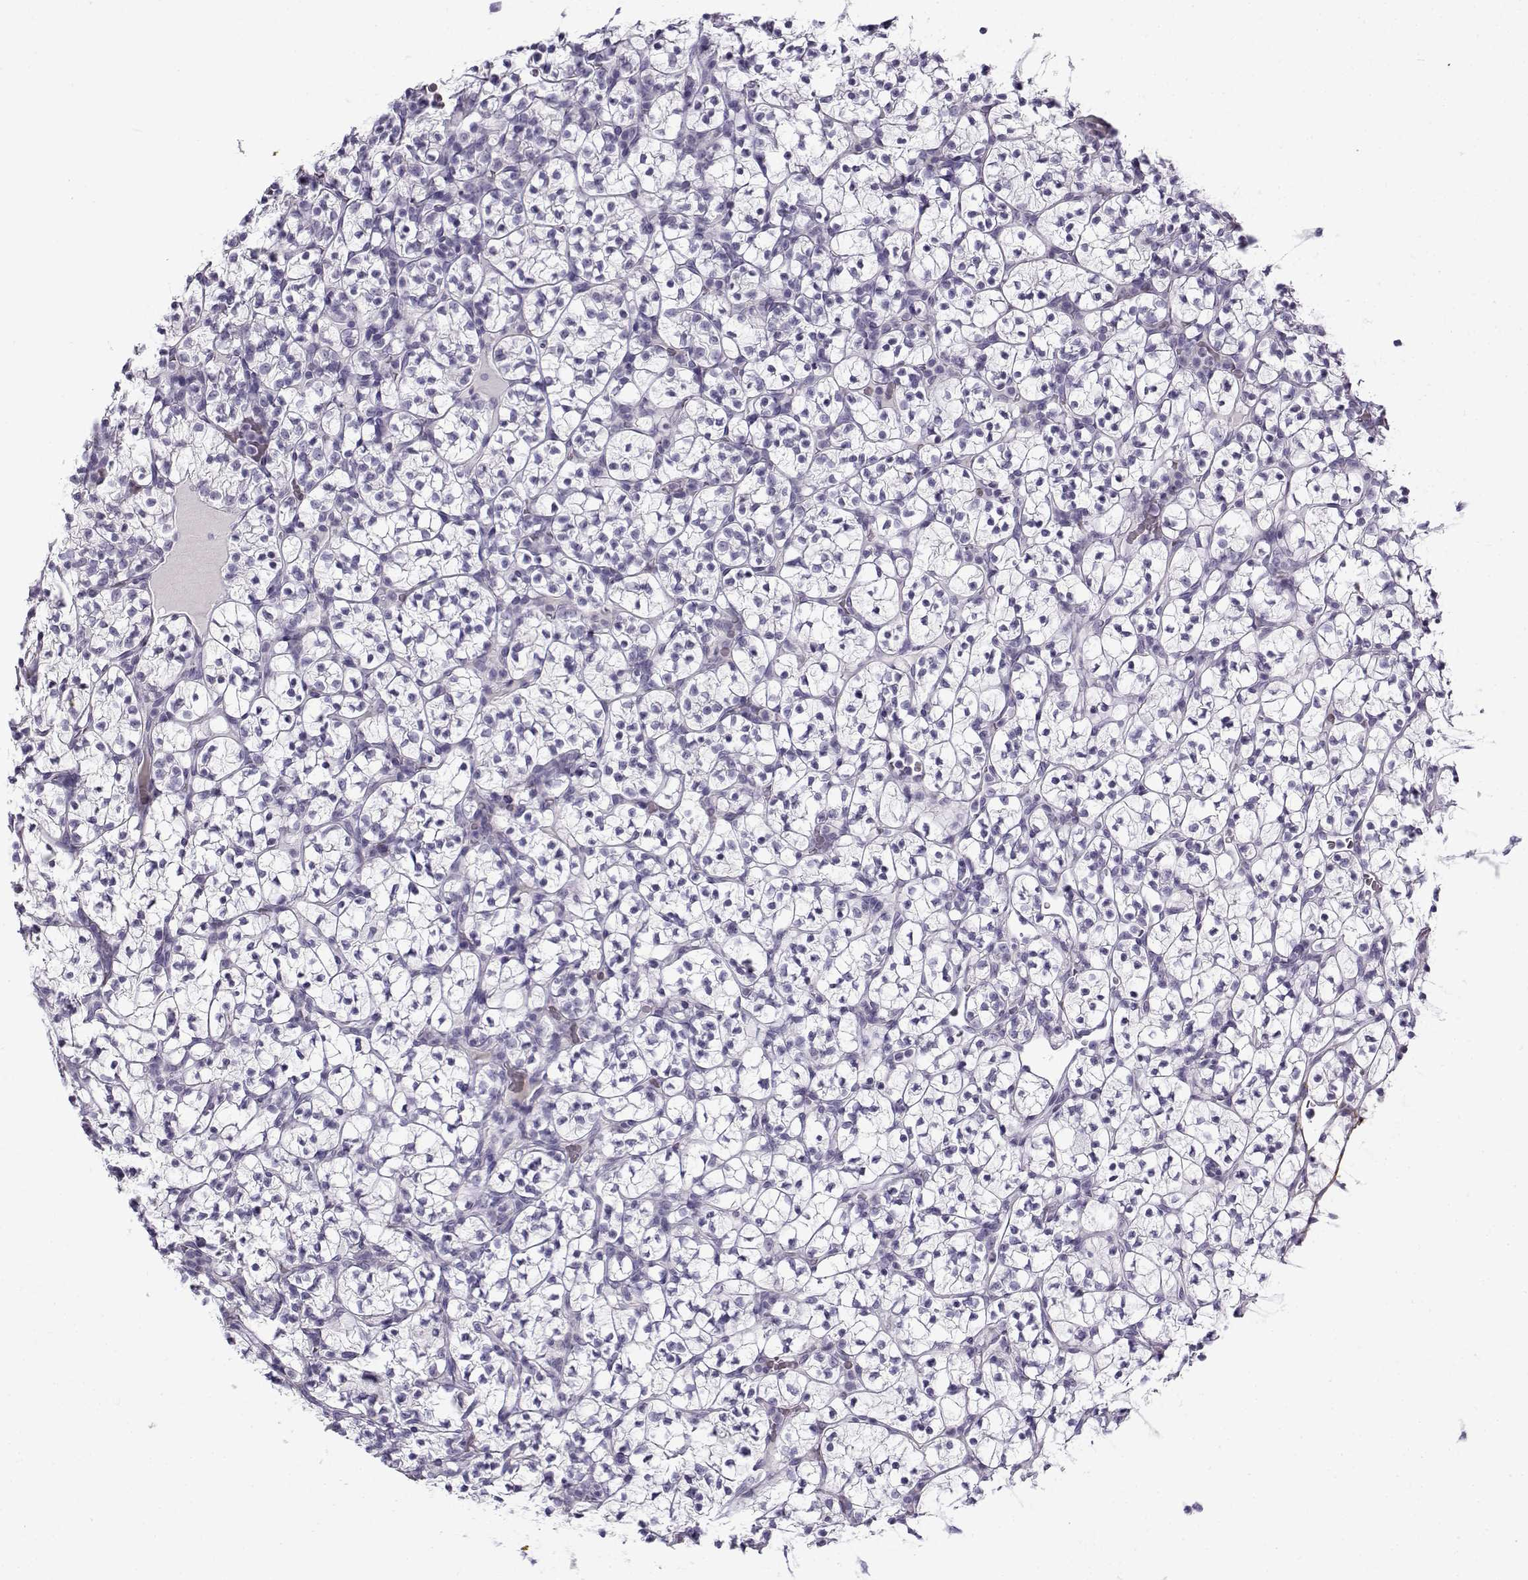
{"staining": {"intensity": "negative", "quantity": "none", "location": "none"}, "tissue": "renal cancer", "cell_type": "Tumor cells", "image_type": "cancer", "snomed": [{"axis": "morphology", "description": "Adenocarcinoma, NOS"}, {"axis": "topography", "description": "Kidney"}], "caption": "This is an IHC photomicrograph of human renal cancer. There is no positivity in tumor cells.", "gene": "GTSF1L", "patient": {"sex": "female", "age": 89}}